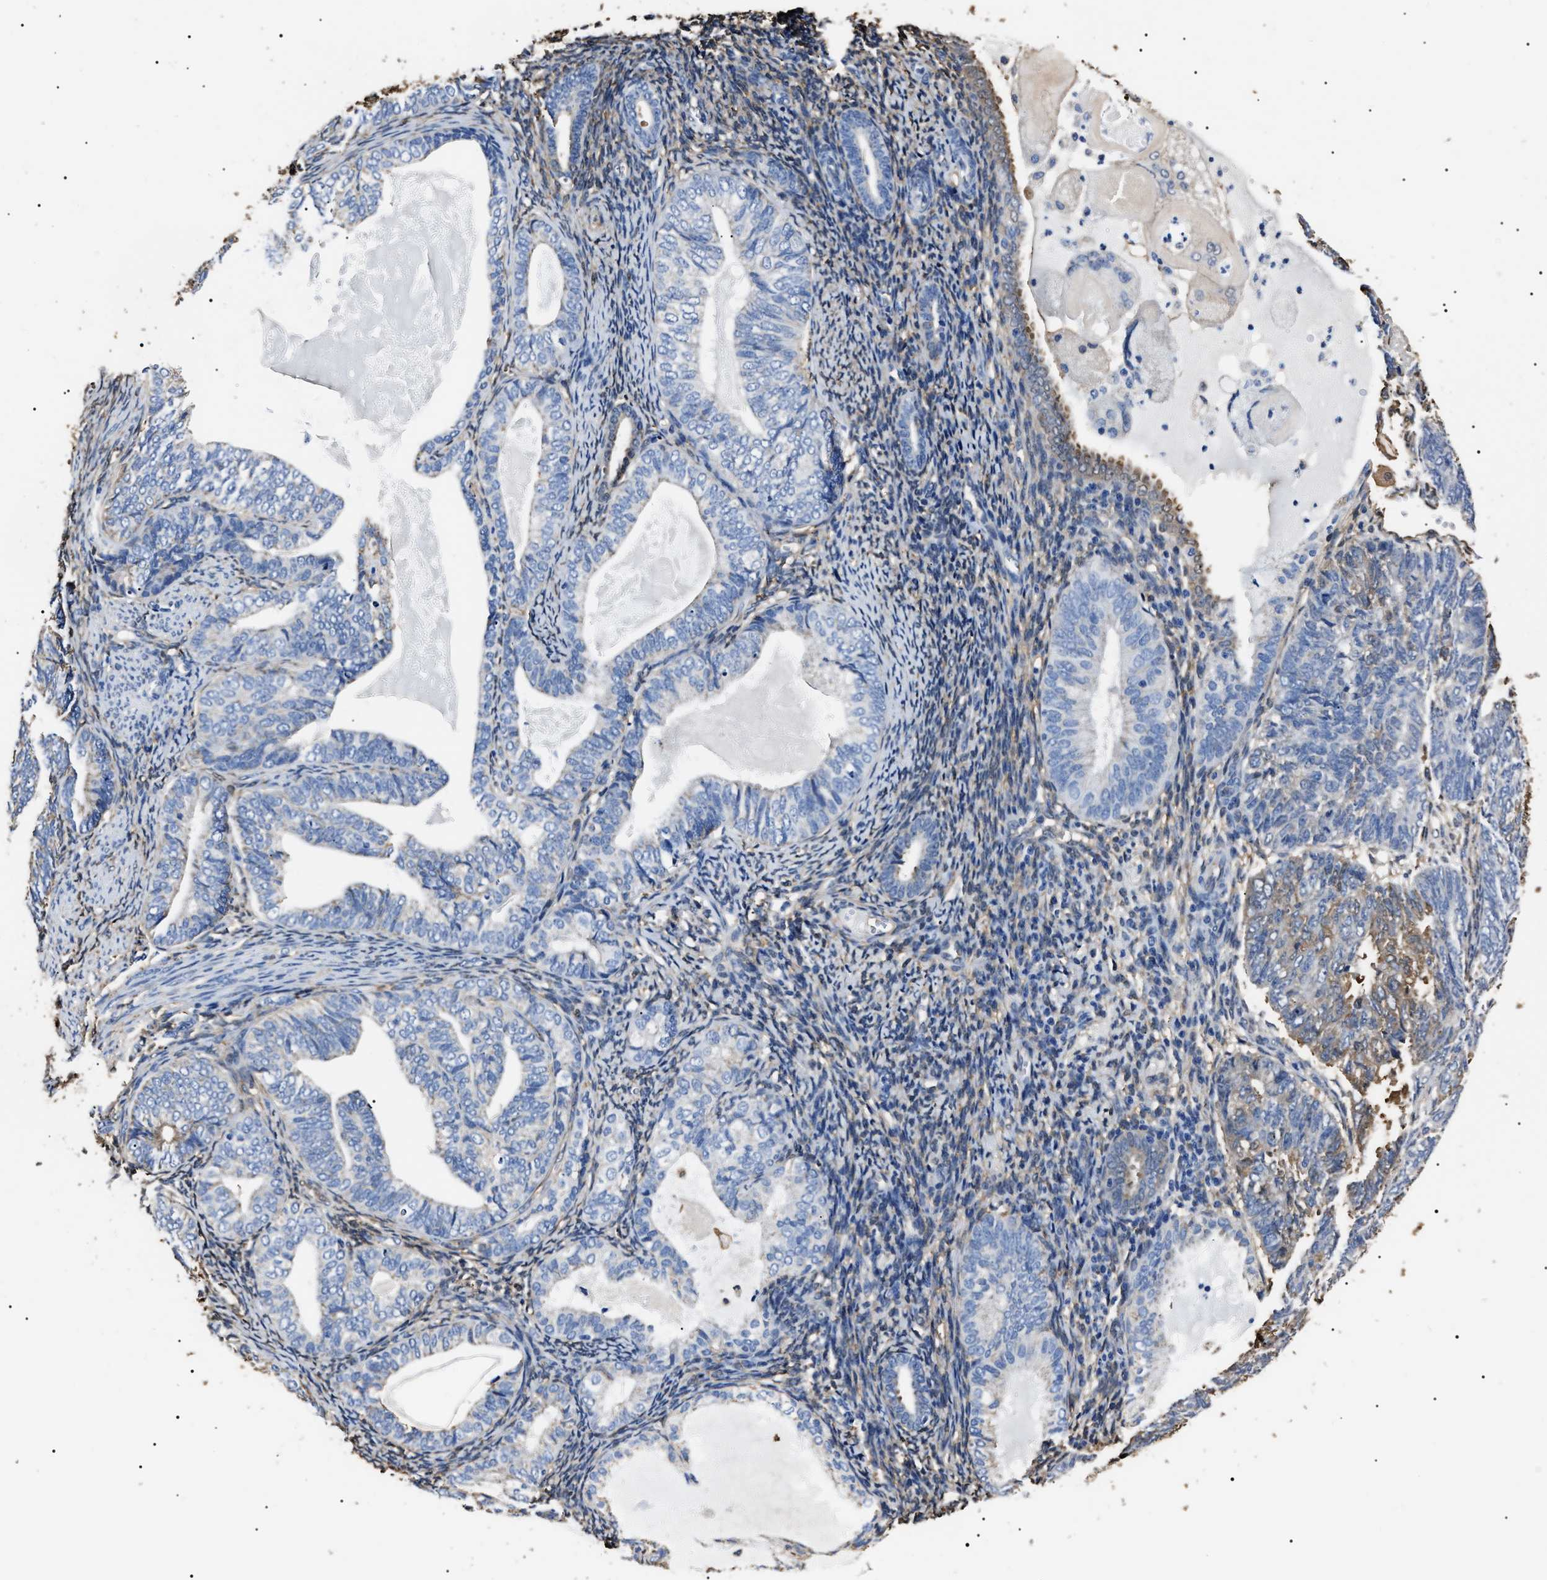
{"staining": {"intensity": "moderate", "quantity": "<25%", "location": "cytoplasmic/membranous"}, "tissue": "endometrial cancer", "cell_type": "Tumor cells", "image_type": "cancer", "snomed": [{"axis": "morphology", "description": "Adenocarcinoma, NOS"}, {"axis": "topography", "description": "Uterus"}], "caption": "Endometrial cancer stained with a protein marker shows moderate staining in tumor cells.", "gene": "ALDH1A1", "patient": {"sex": "female", "age": 60}}